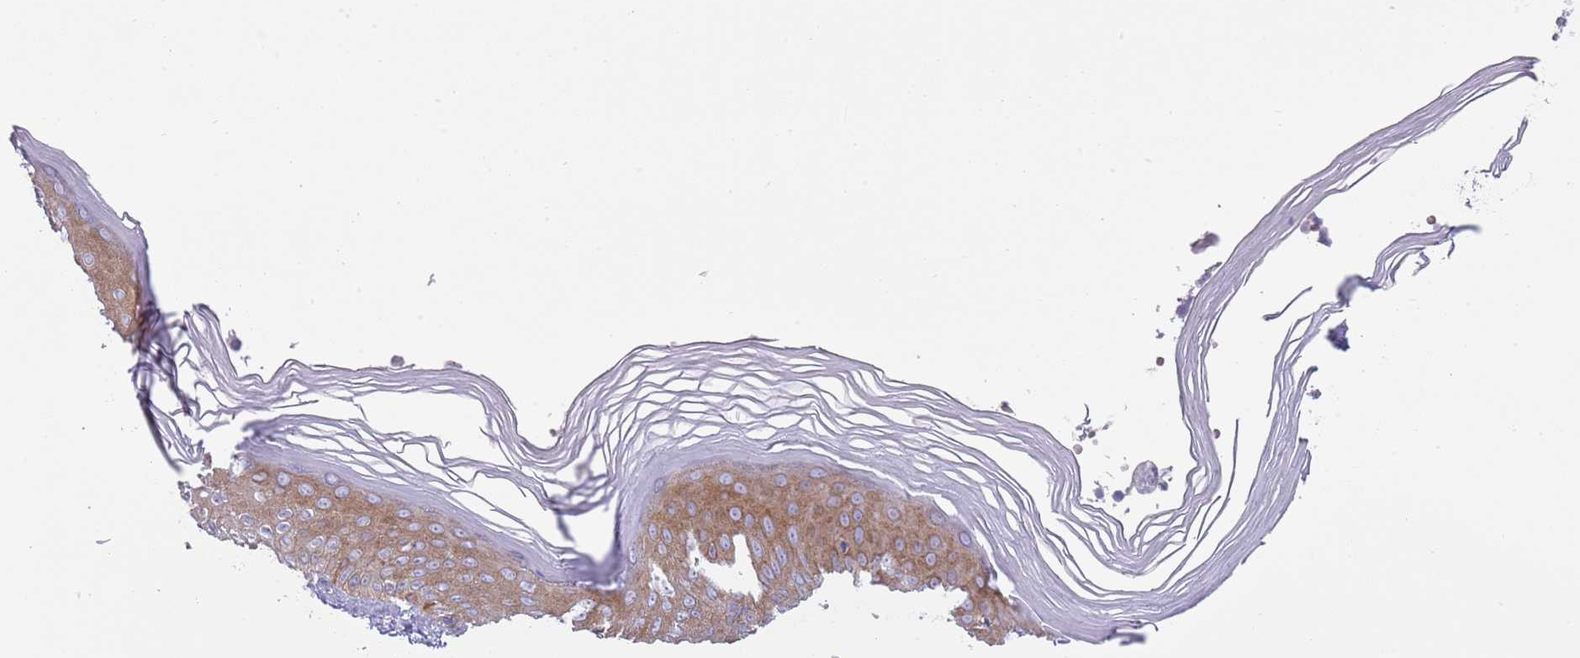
{"staining": {"intensity": "moderate", "quantity": ">75%", "location": "cytoplasmic/membranous"}, "tissue": "skin", "cell_type": "Epidermal cells", "image_type": "normal", "snomed": [{"axis": "morphology", "description": "Normal tissue, NOS"}, {"axis": "morphology", "description": "Inflammation, NOS"}, {"axis": "topography", "description": "Soft tissue"}, {"axis": "topography", "description": "Anal"}], "caption": "This image displays normal skin stained with immunohistochemistry to label a protein in brown. The cytoplasmic/membranous of epidermal cells show moderate positivity for the protein. Nuclei are counter-stained blue.", "gene": "TINAGL1", "patient": {"sex": "female", "age": 15}}